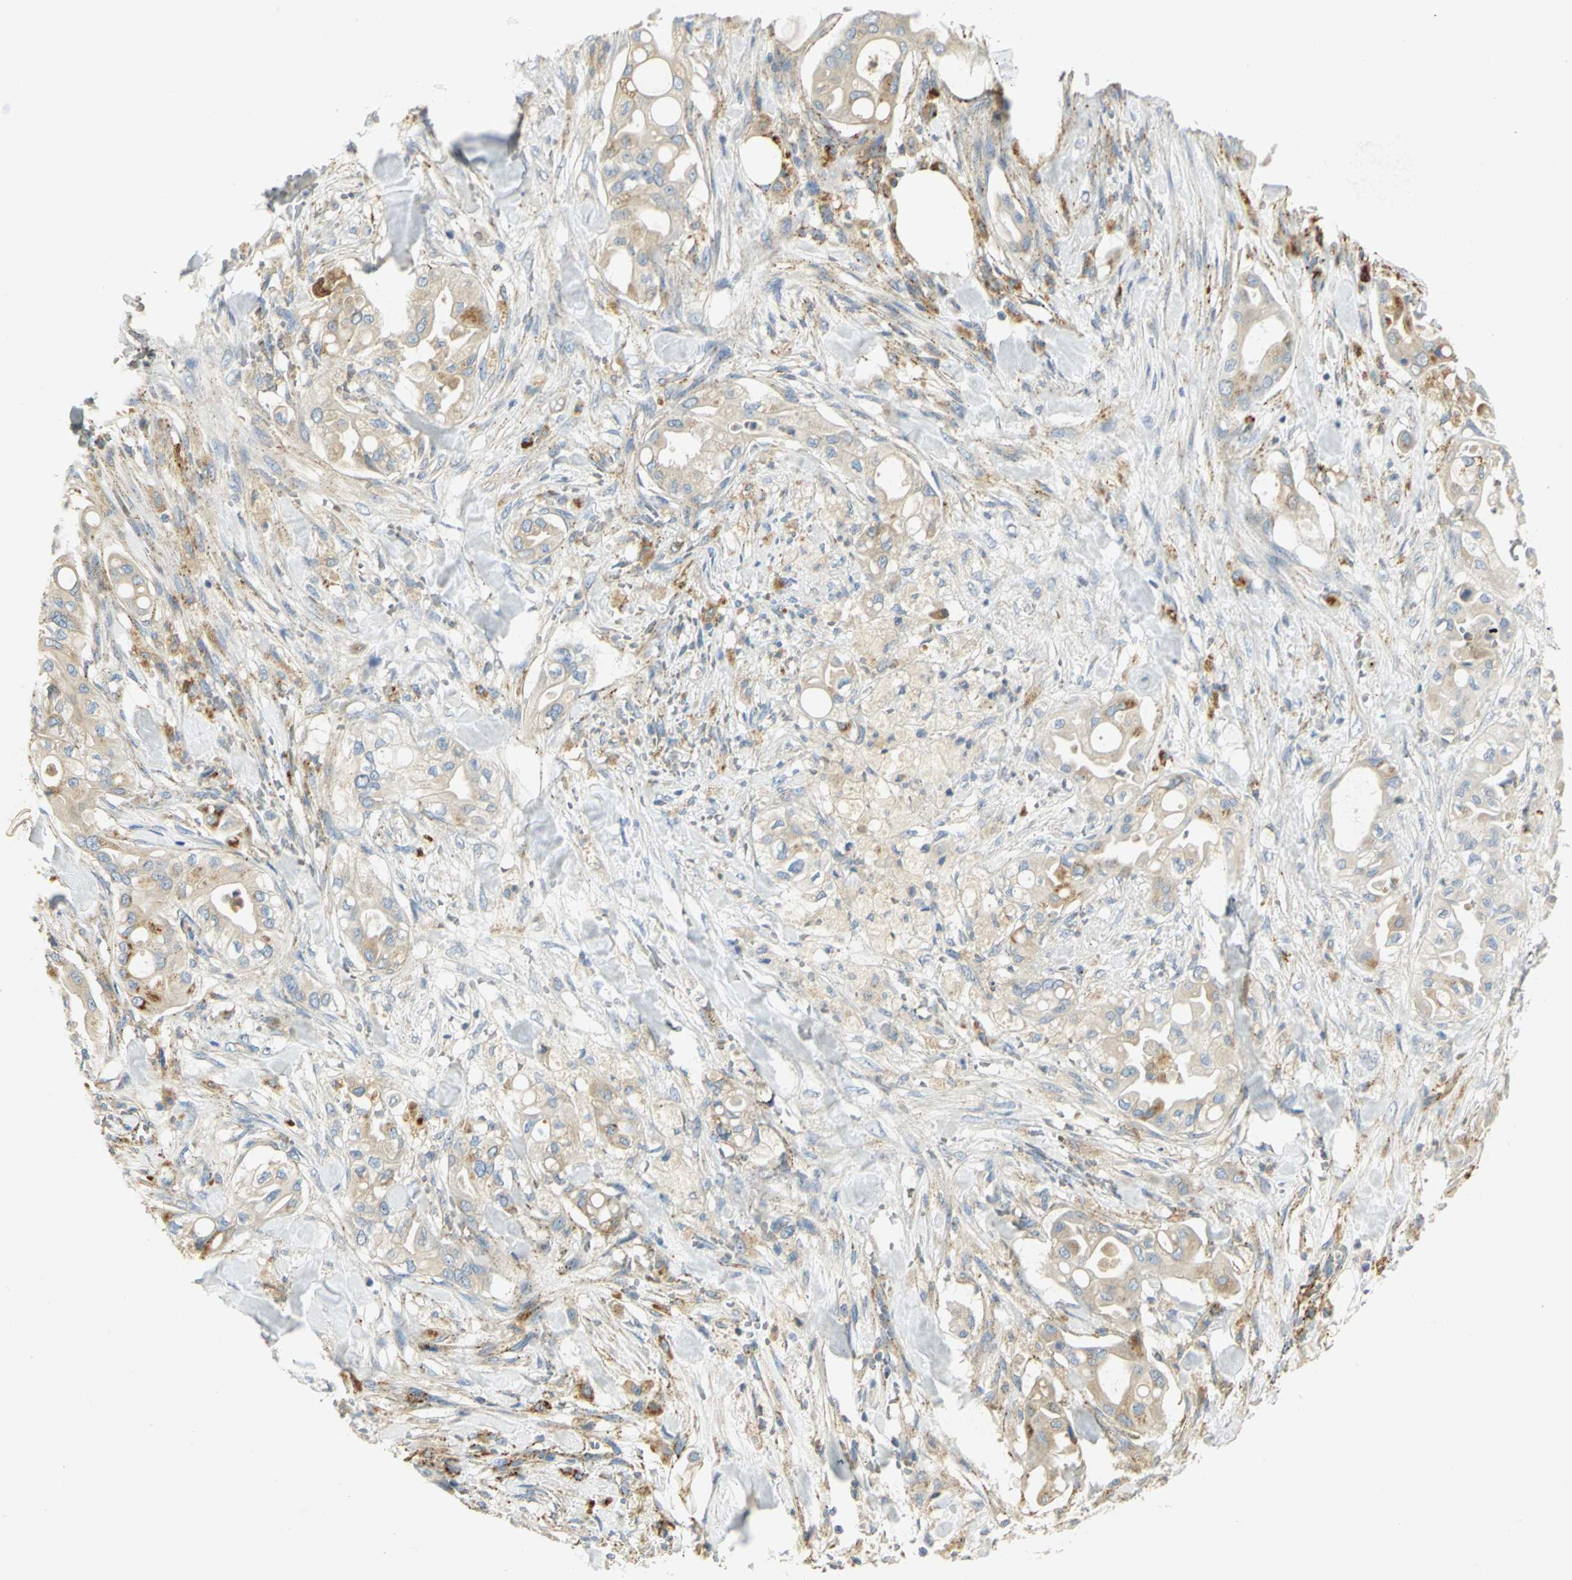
{"staining": {"intensity": "weak", "quantity": "25%-75%", "location": "cytoplasmic/membranous"}, "tissue": "liver cancer", "cell_type": "Tumor cells", "image_type": "cancer", "snomed": [{"axis": "morphology", "description": "Cholangiocarcinoma"}, {"axis": "topography", "description": "Liver"}], "caption": "This is a histology image of immunohistochemistry staining of cholangiocarcinoma (liver), which shows weak positivity in the cytoplasmic/membranous of tumor cells.", "gene": "ARSA", "patient": {"sex": "female", "age": 68}}